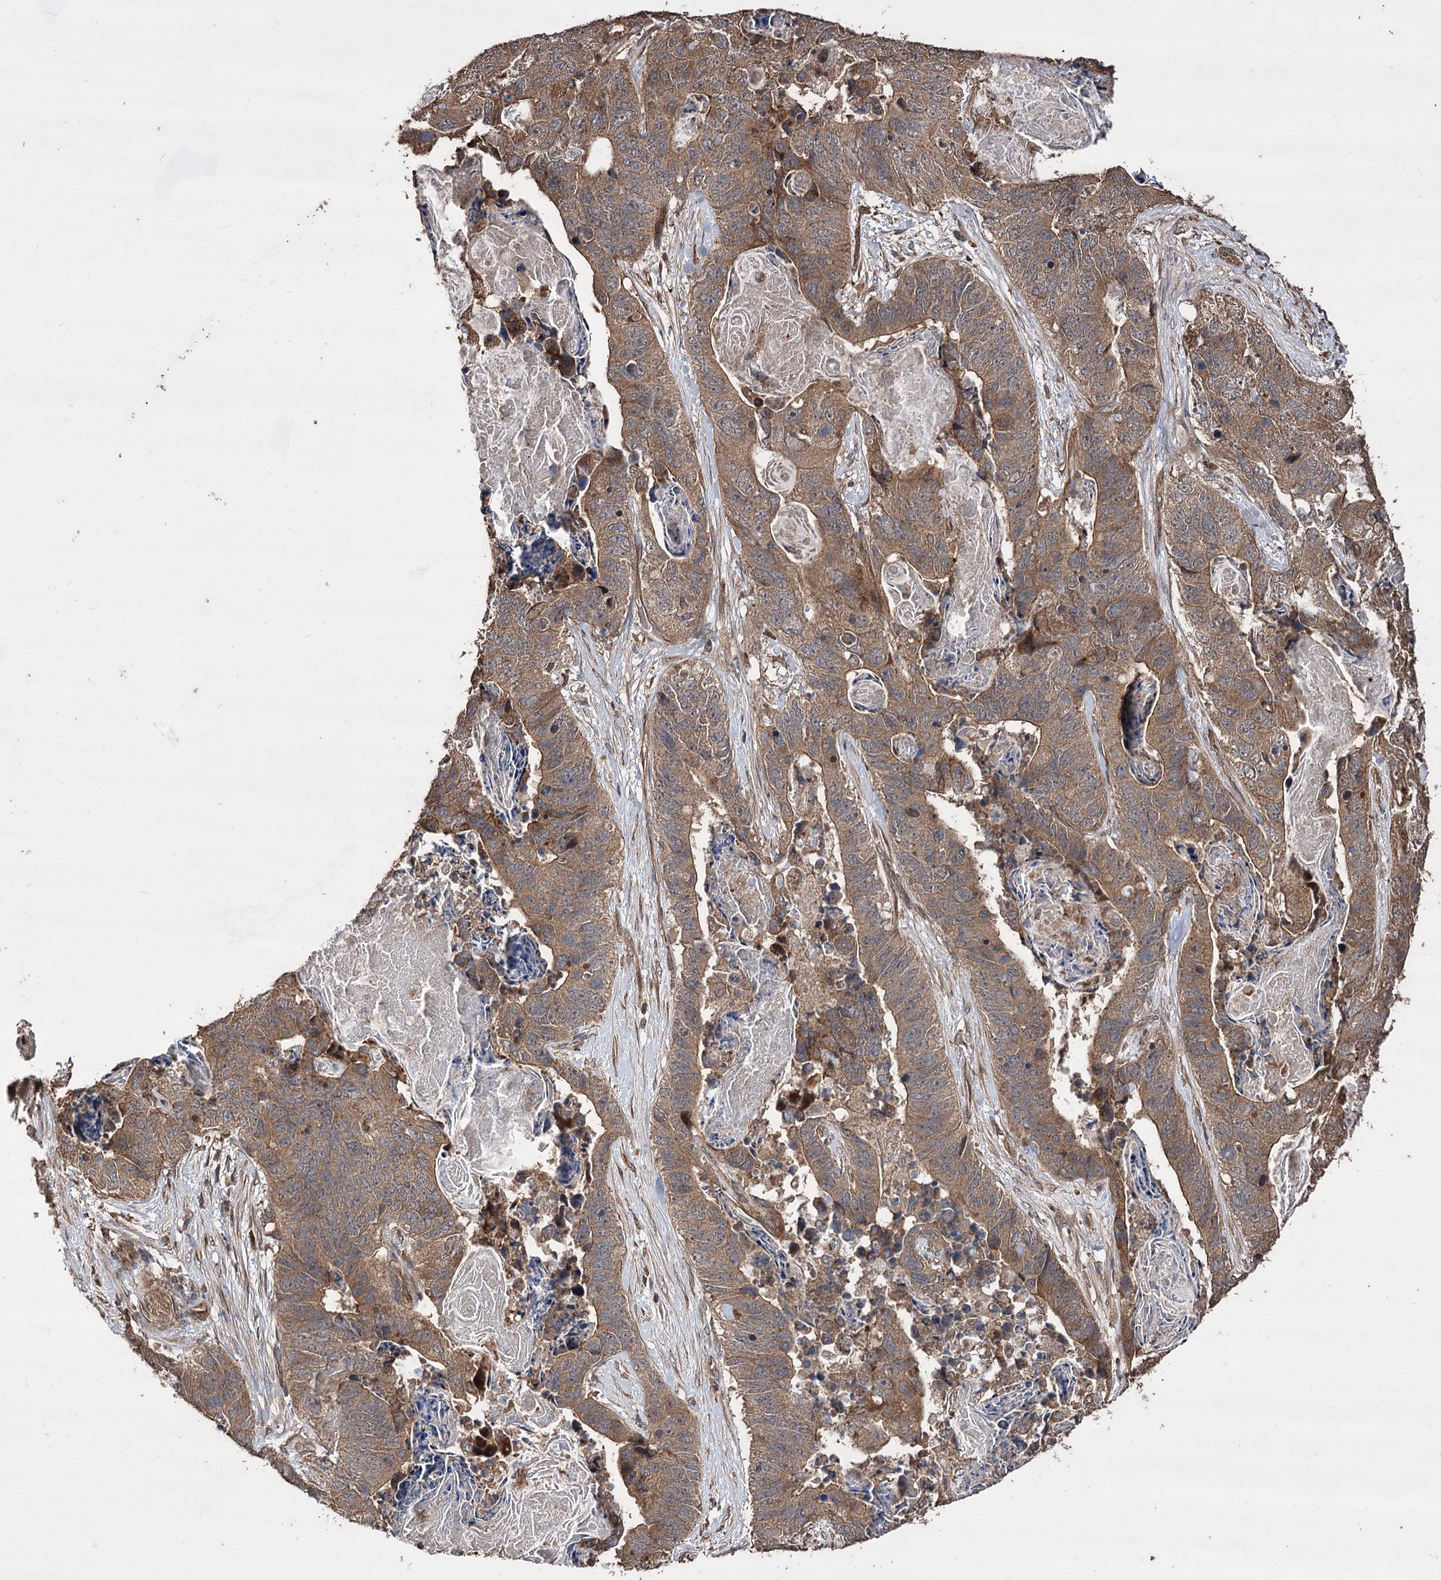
{"staining": {"intensity": "moderate", "quantity": ">75%", "location": "cytoplasmic/membranous"}, "tissue": "stomach cancer", "cell_type": "Tumor cells", "image_type": "cancer", "snomed": [{"axis": "morphology", "description": "Adenocarcinoma, NOS"}, {"axis": "topography", "description": "Stomach"}], "caption": "A brown stain shows moderate cytoplasmic/membranous staining of a protein in human stomach adenocarcinoma tumor cells. (IHC, brightfield microscopy, high magnification).", "gene": "RASSF3", "patient": {"sex": "female", "age": 89}}